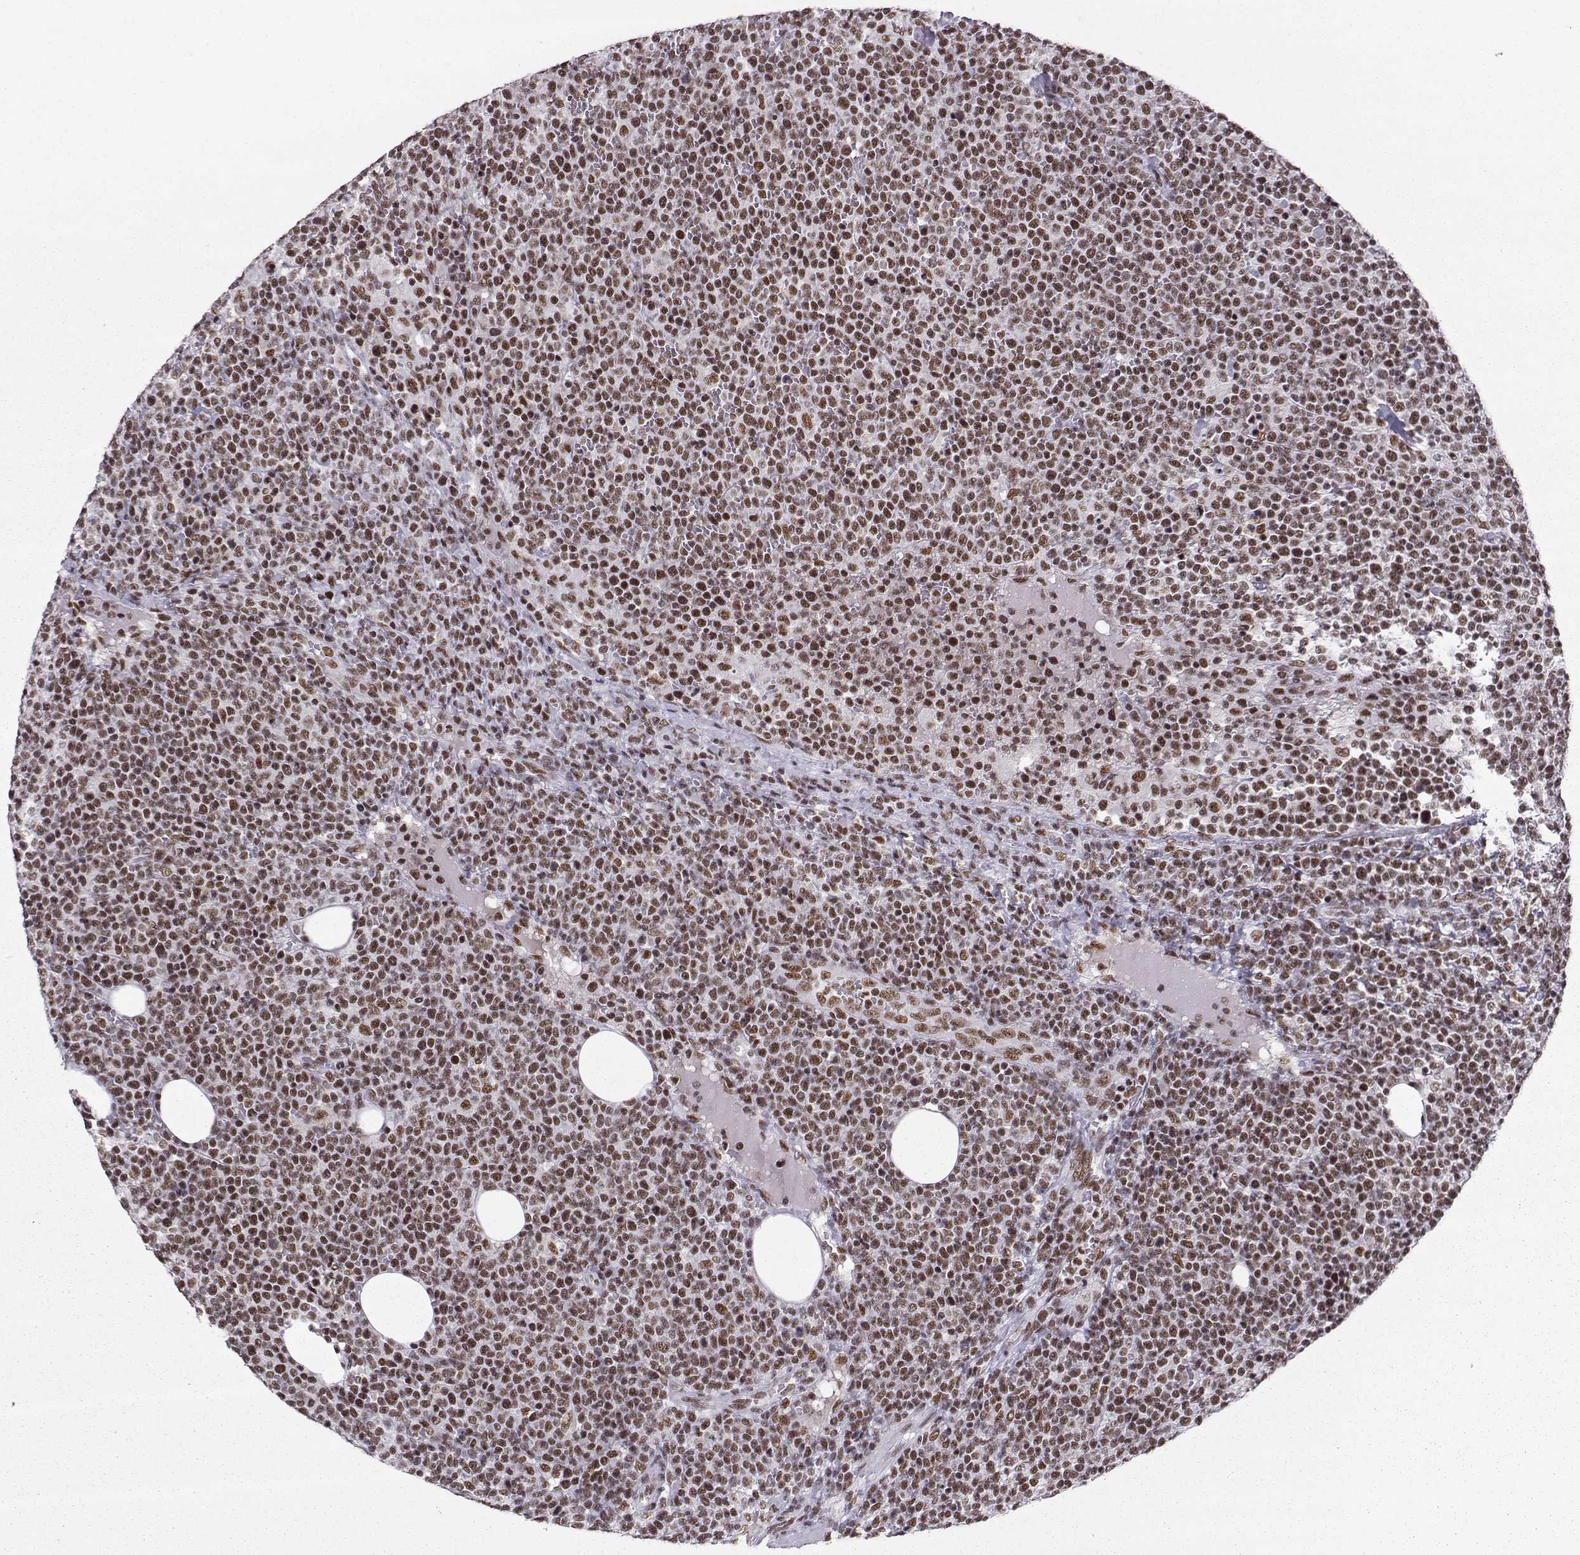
{"staining": {"intensity": "moderate", "quantity": ">75%", "location": "nuclear"}, "tissue": "lymphoma", "cell_type": "Tumor cells", "image_type": "cancer", "snomed": [{"axis": "morphology", "description": "Malignant lymphoma, non-Hodgkin's type, High grade"}, {"axis": "topography", "description": "Lymph node"}], "caption": "Immunohistochemistry (IHC) (DAB) staining of human high-grade malignant lymphoma, non-Hodgkin's type shows moderate nuclear protein positivity in about >75% of tumor cells.", "gene": "SNRPB2", "patient": {"sex": "male", "age": 61}}